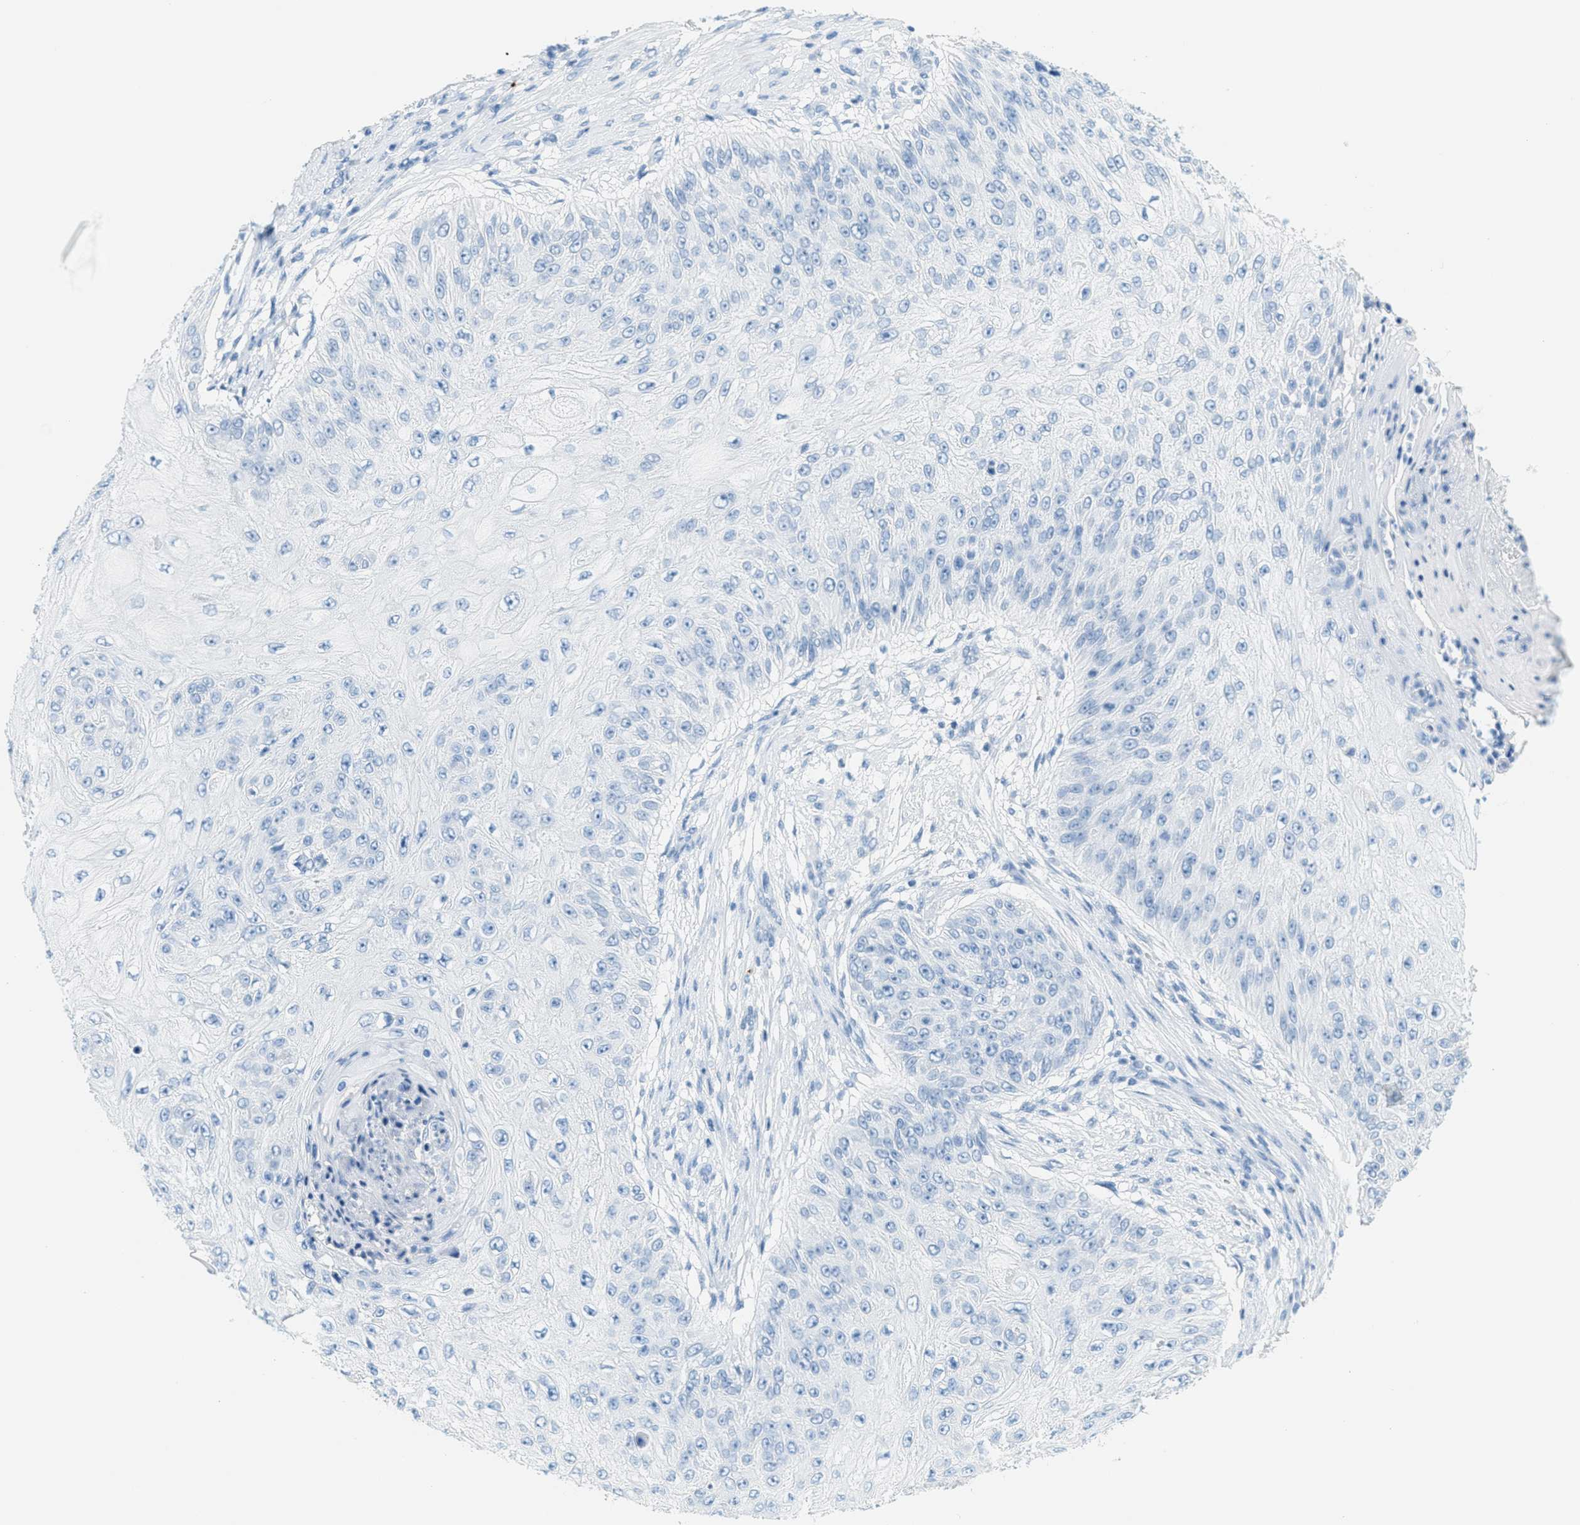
{"staining": {"intensity": "negative", "quantity": "none", "location": "none"}, "tissue": "skin cancer", "cell_type": "Tumor cells", "image_type": "cancer", "snomed": [{"axis": "morphology", "description": "Squamous cell carcinoma, NOS"}, {"axis": "topography", "description": "Skin"}], "caption": "Immunohistochemistry of human skin cancer displays no staining in tumor cells. The staining was performed using DAB (3,3'-diaminobenzidine) to visualize the protein expression in brown, while the nuclei were stained in blue with hematoxylin (Magnification: 20x).", "gene": "PPBP", "patient": {"sex": "female", "age": 80}}